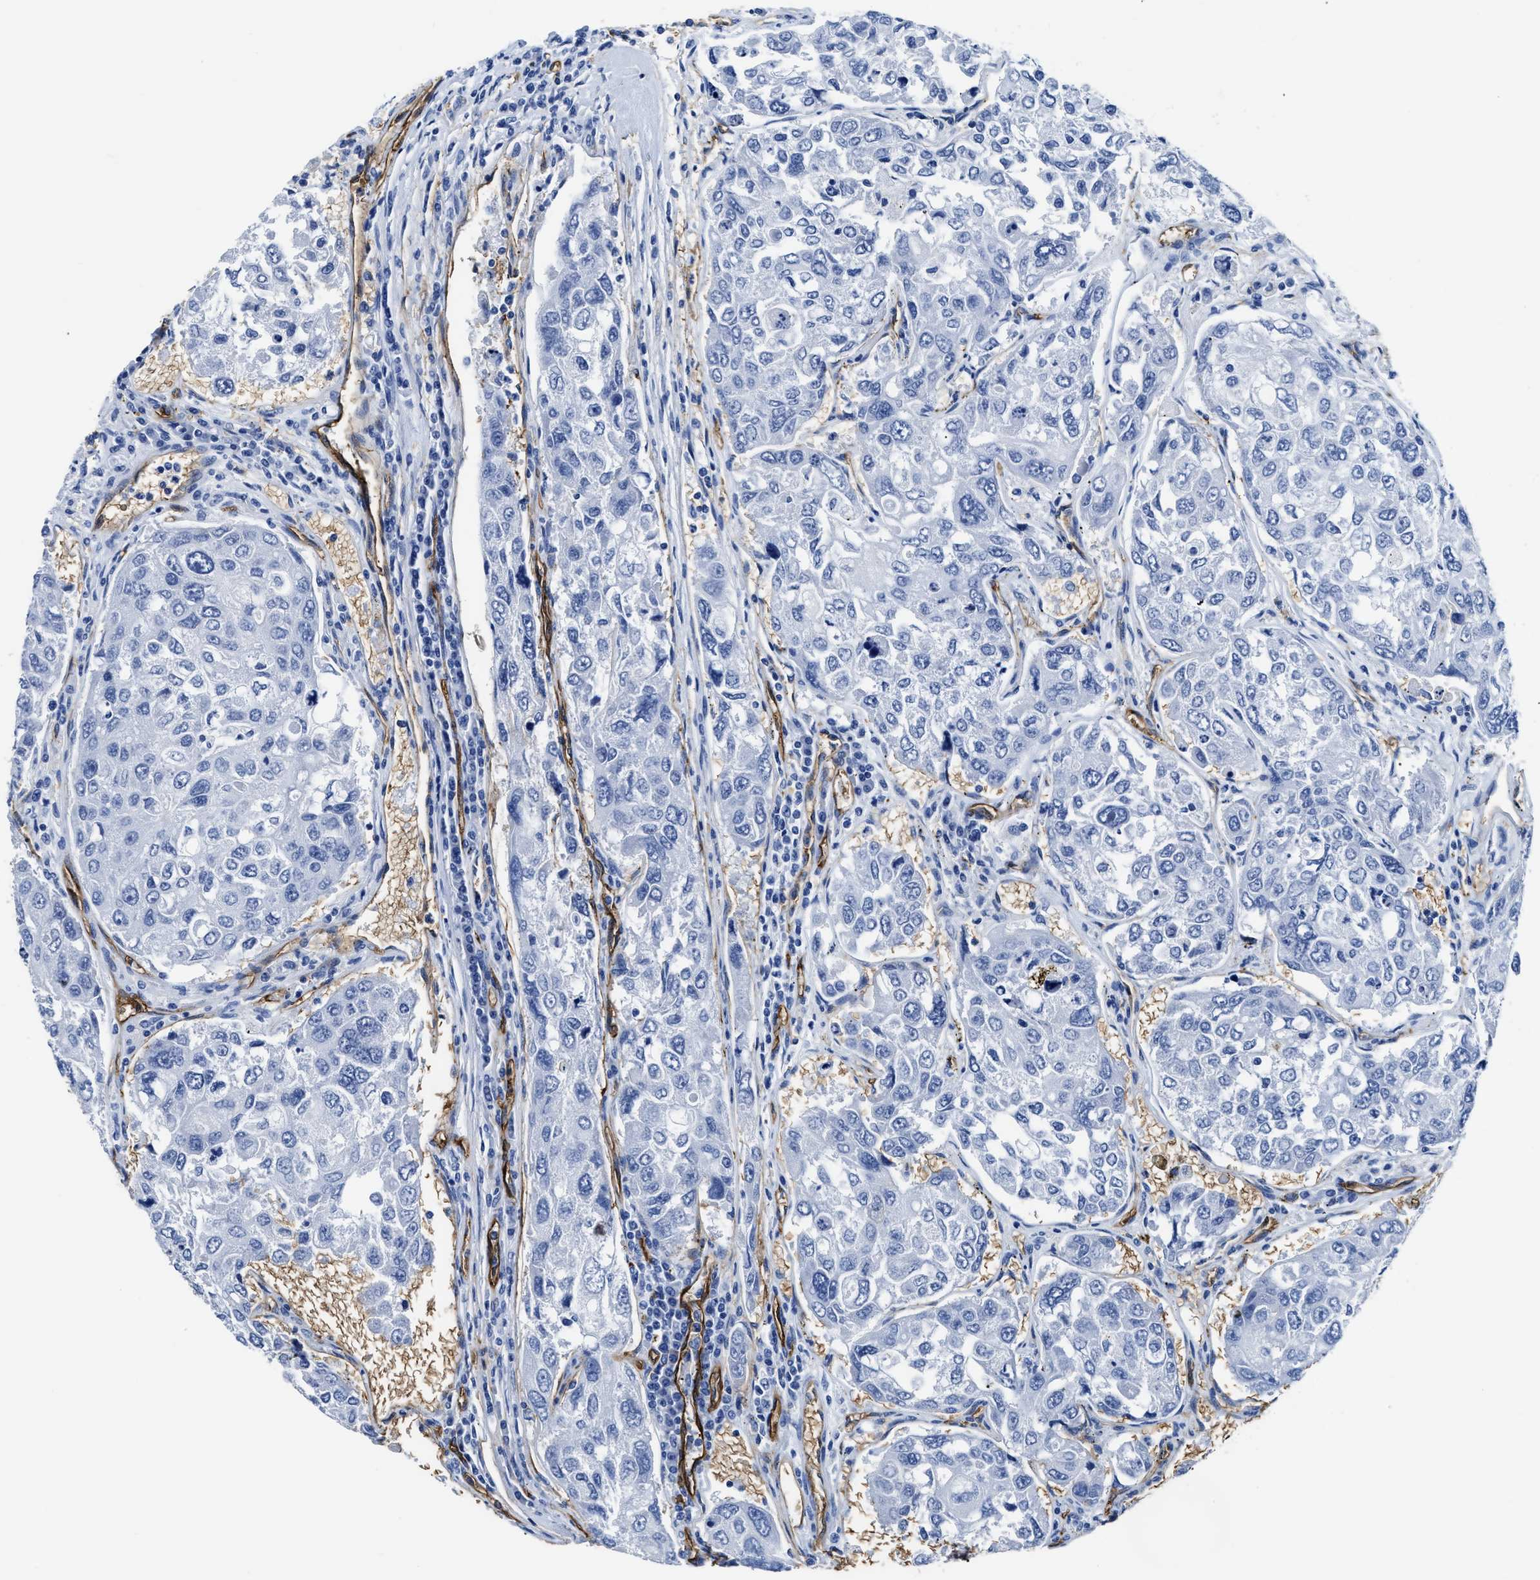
{"staining": {"intensity": "negative", "quantity": "none", "location": "none"}, "tissue": "urothelial cancer", "cell_type": "Tumor cells", "image_type": "cancer", "snomed": [{"axis": "morphology", "description": "Urothelial carcinoma, High grade"}, {"axis": "topography", "description": "Lymph node"}, {"axis": "topography", "description": "Urinary bladder"}], "caption": "Image shows no significant protein positivity in tumor cells of high-grade urothelial carcinoma.", "gene": "AQP1", "patient": {"sex": "male", "age": 51}}